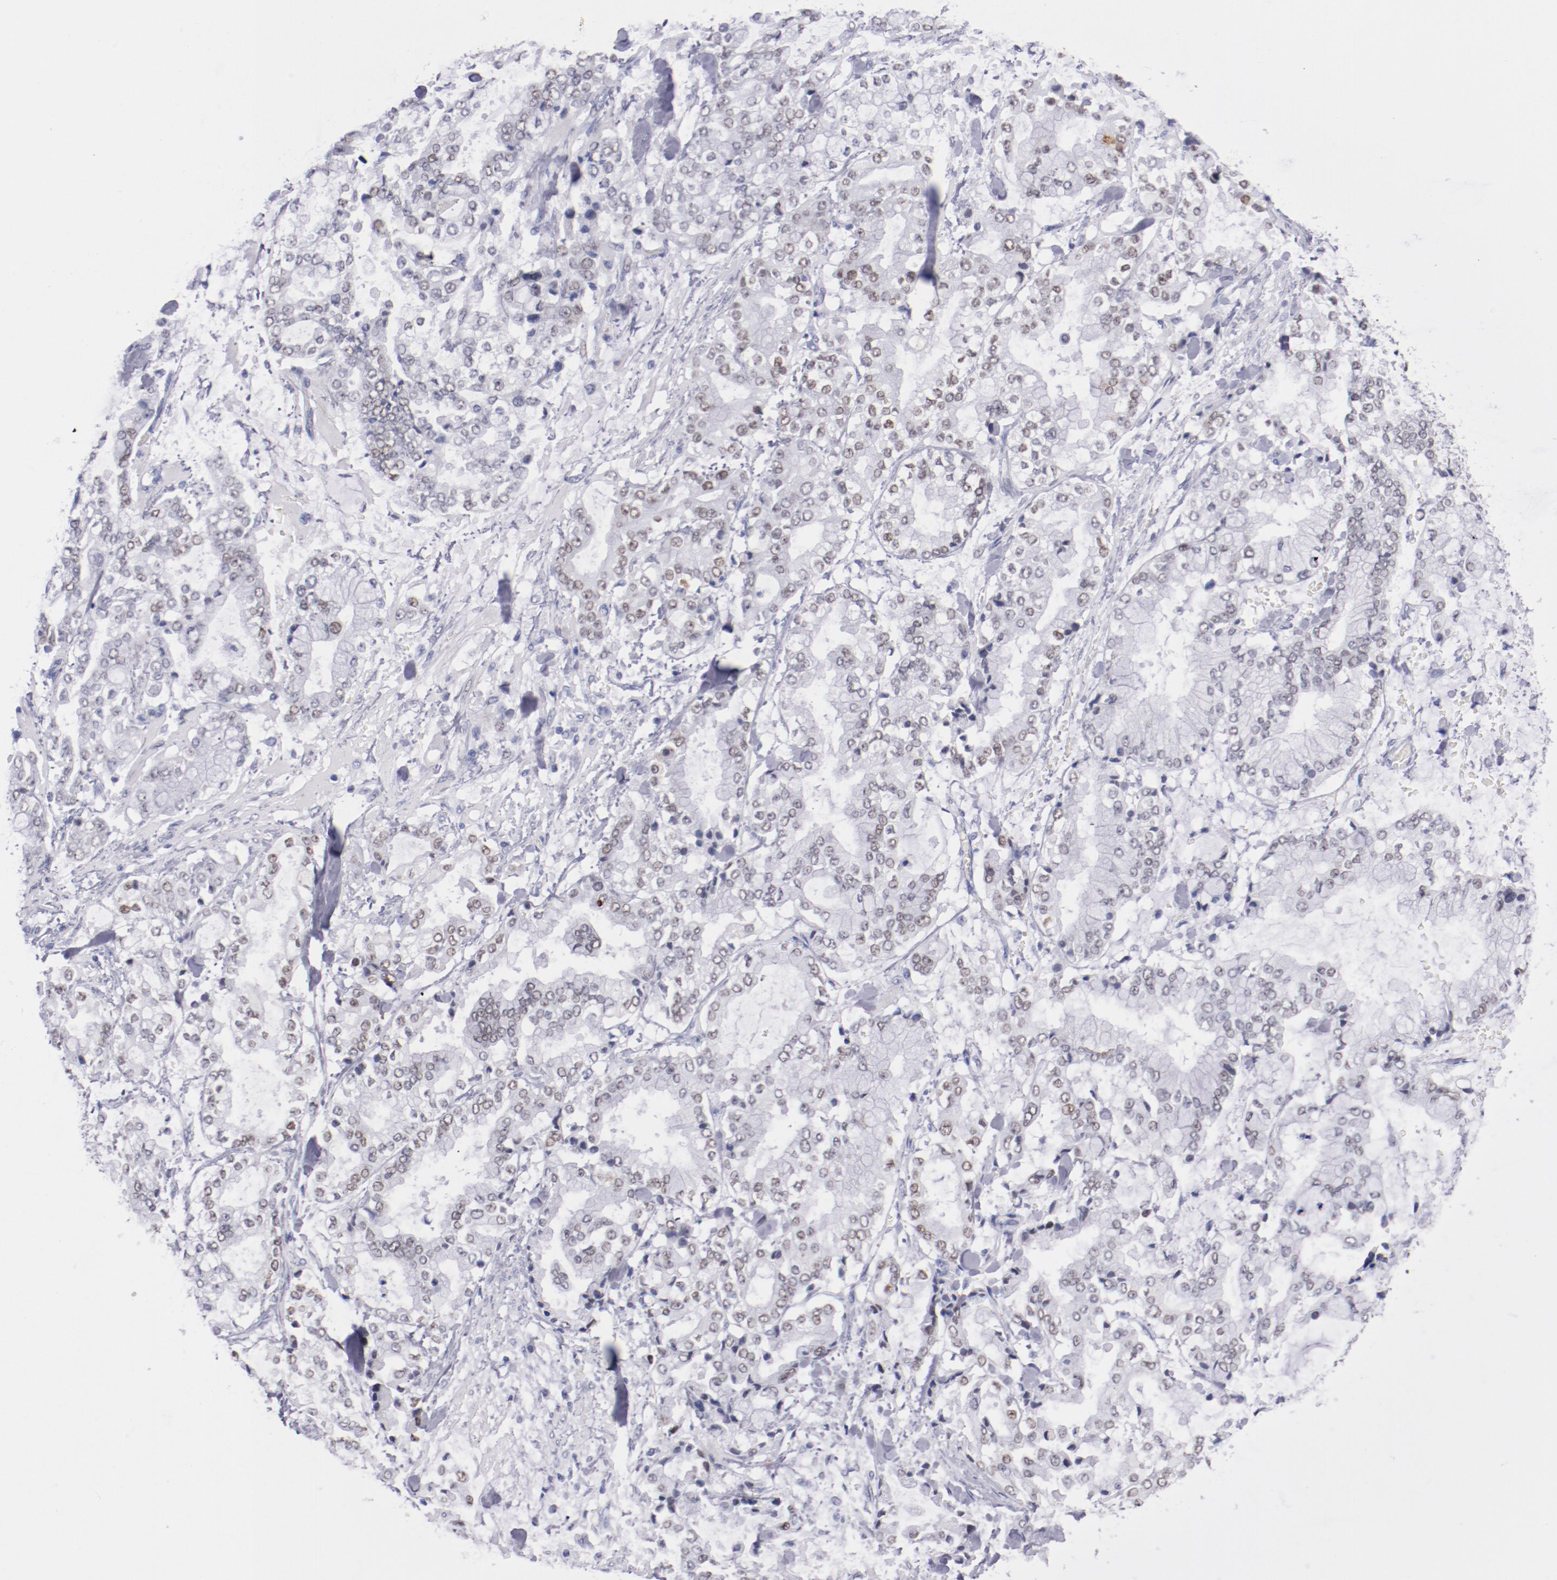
{"staining": {"intensity": "weak", "quantity": "25%-75%", "location": "nuclear"}, "tissue": "stomach cancer", "cell_type": "Tumor cells", "image_type": "cancer", "snomed": [{"axis": "morphology", "description": "Normal tissue, NOS"}, {"axis": "morphology", "description": "Adenocarcinoma, NOS"}, {"axis": "topography", "description": "Stomach, upper"}, {"axis": "topography", "description": "Stomach"}], "caption": "Protein staining shows weak nuclear expression in approximately 25%-75% of tumor cells in stomach adenocarcinoma.", "gene": "HNF1B", "patient": {"sex": "male", "age": 76}}